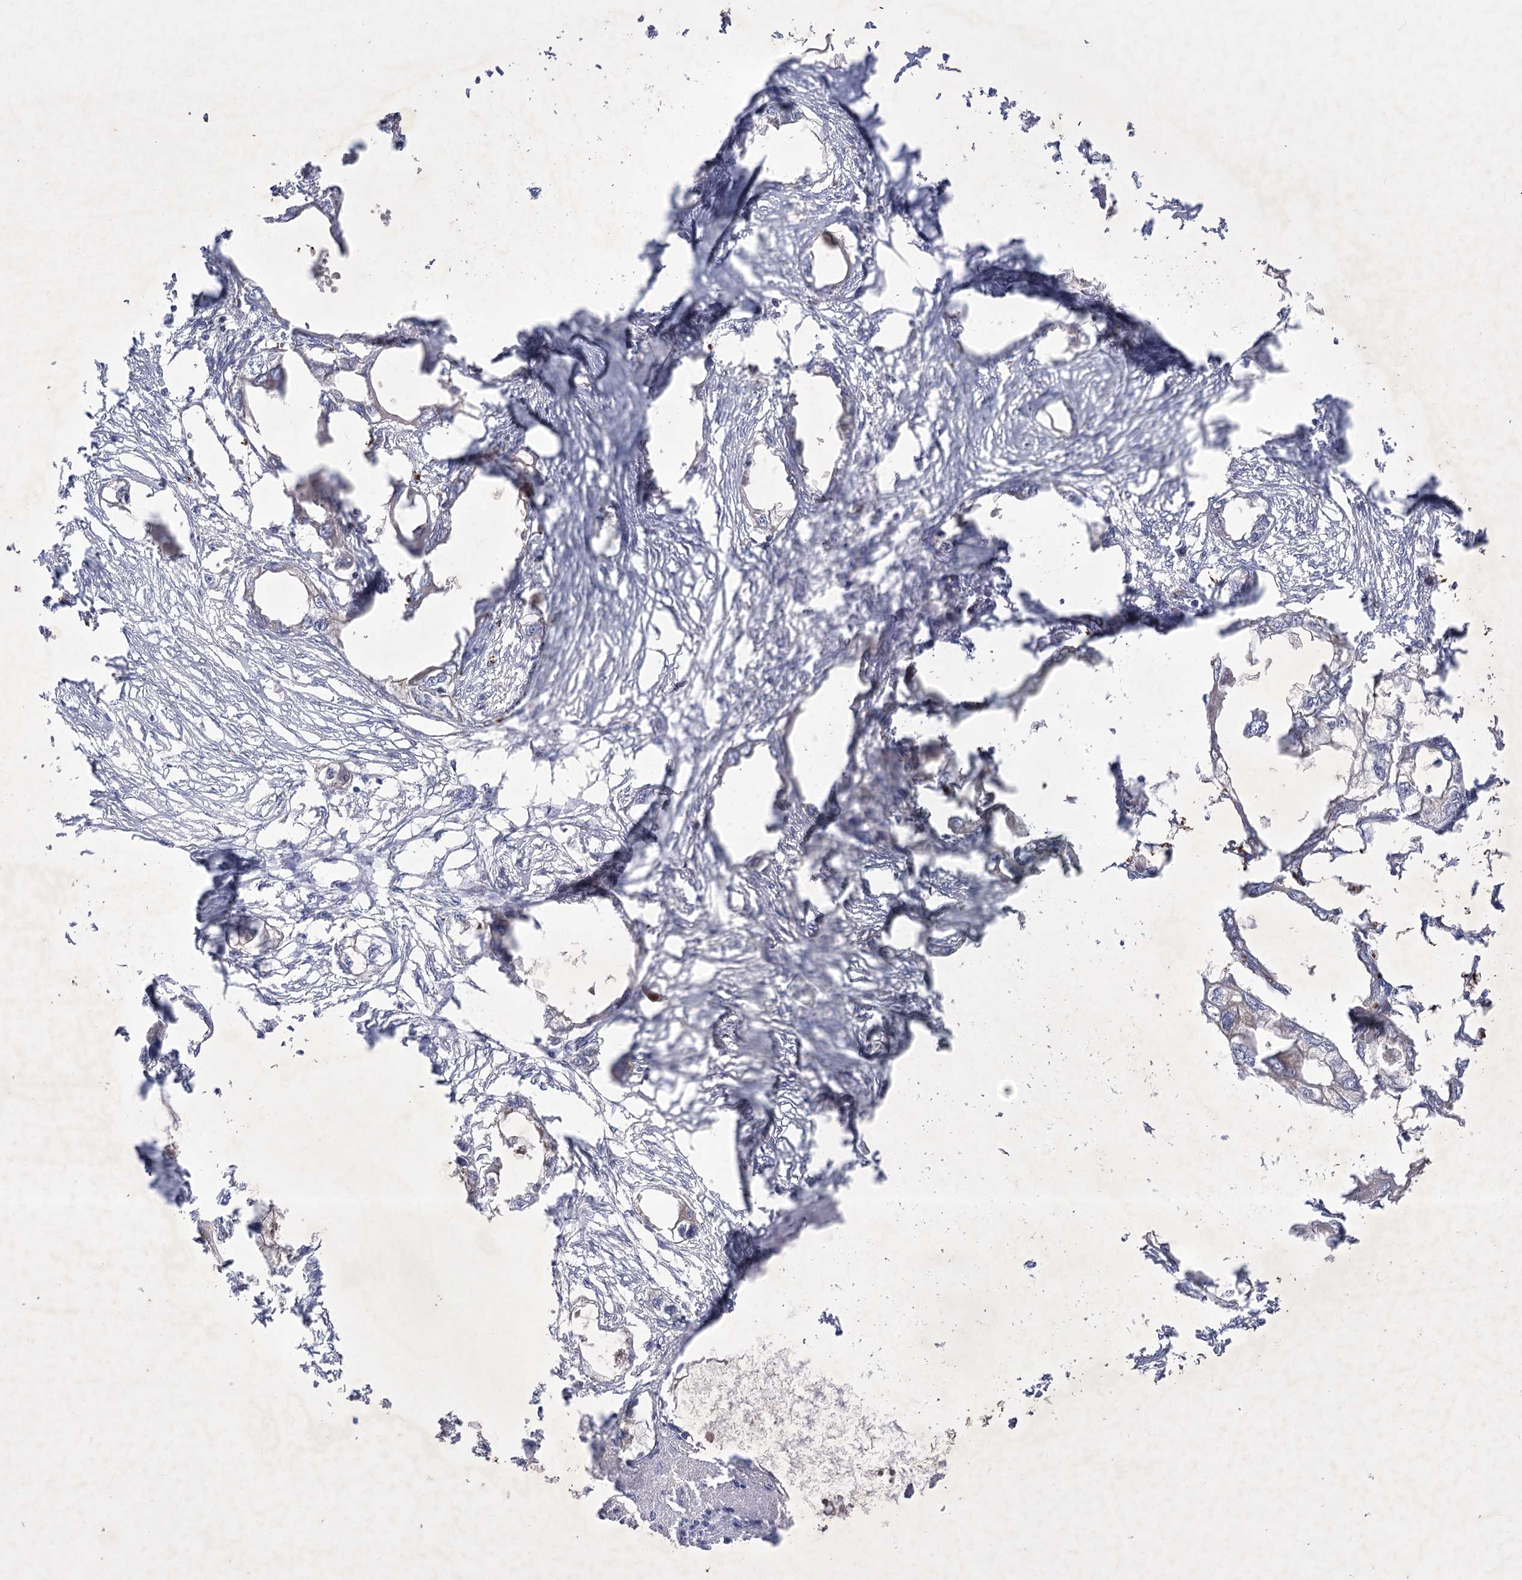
{"staining": {"intensity": "negative", "quantity": "none", "location": "none"}, "tissue": "endometrial cancer", "cell_type": "Tumor cells", "image_type": "cancer", "snomed": [{"axis": "morphology", "description": "Adenocarcinoma, NOS"}, {"axis": "morphology", "description": "Adenocarcinoma, metastatic, NOS"}, {"axis": "topography", "description": "Adipose tissue"}, {"axis": "topography", "description": "Endometrium"}], "caption": "The IHC image has no significant expression in tumor cells of endometrial cancer (metastatic adenocarcinoma) tissue. The staining is performed using DAB brown chromogen with nuclei counter-stained in using hematoxylin.", "gene": "GBF1", "patient": {"sex": "female", "age": 67}}